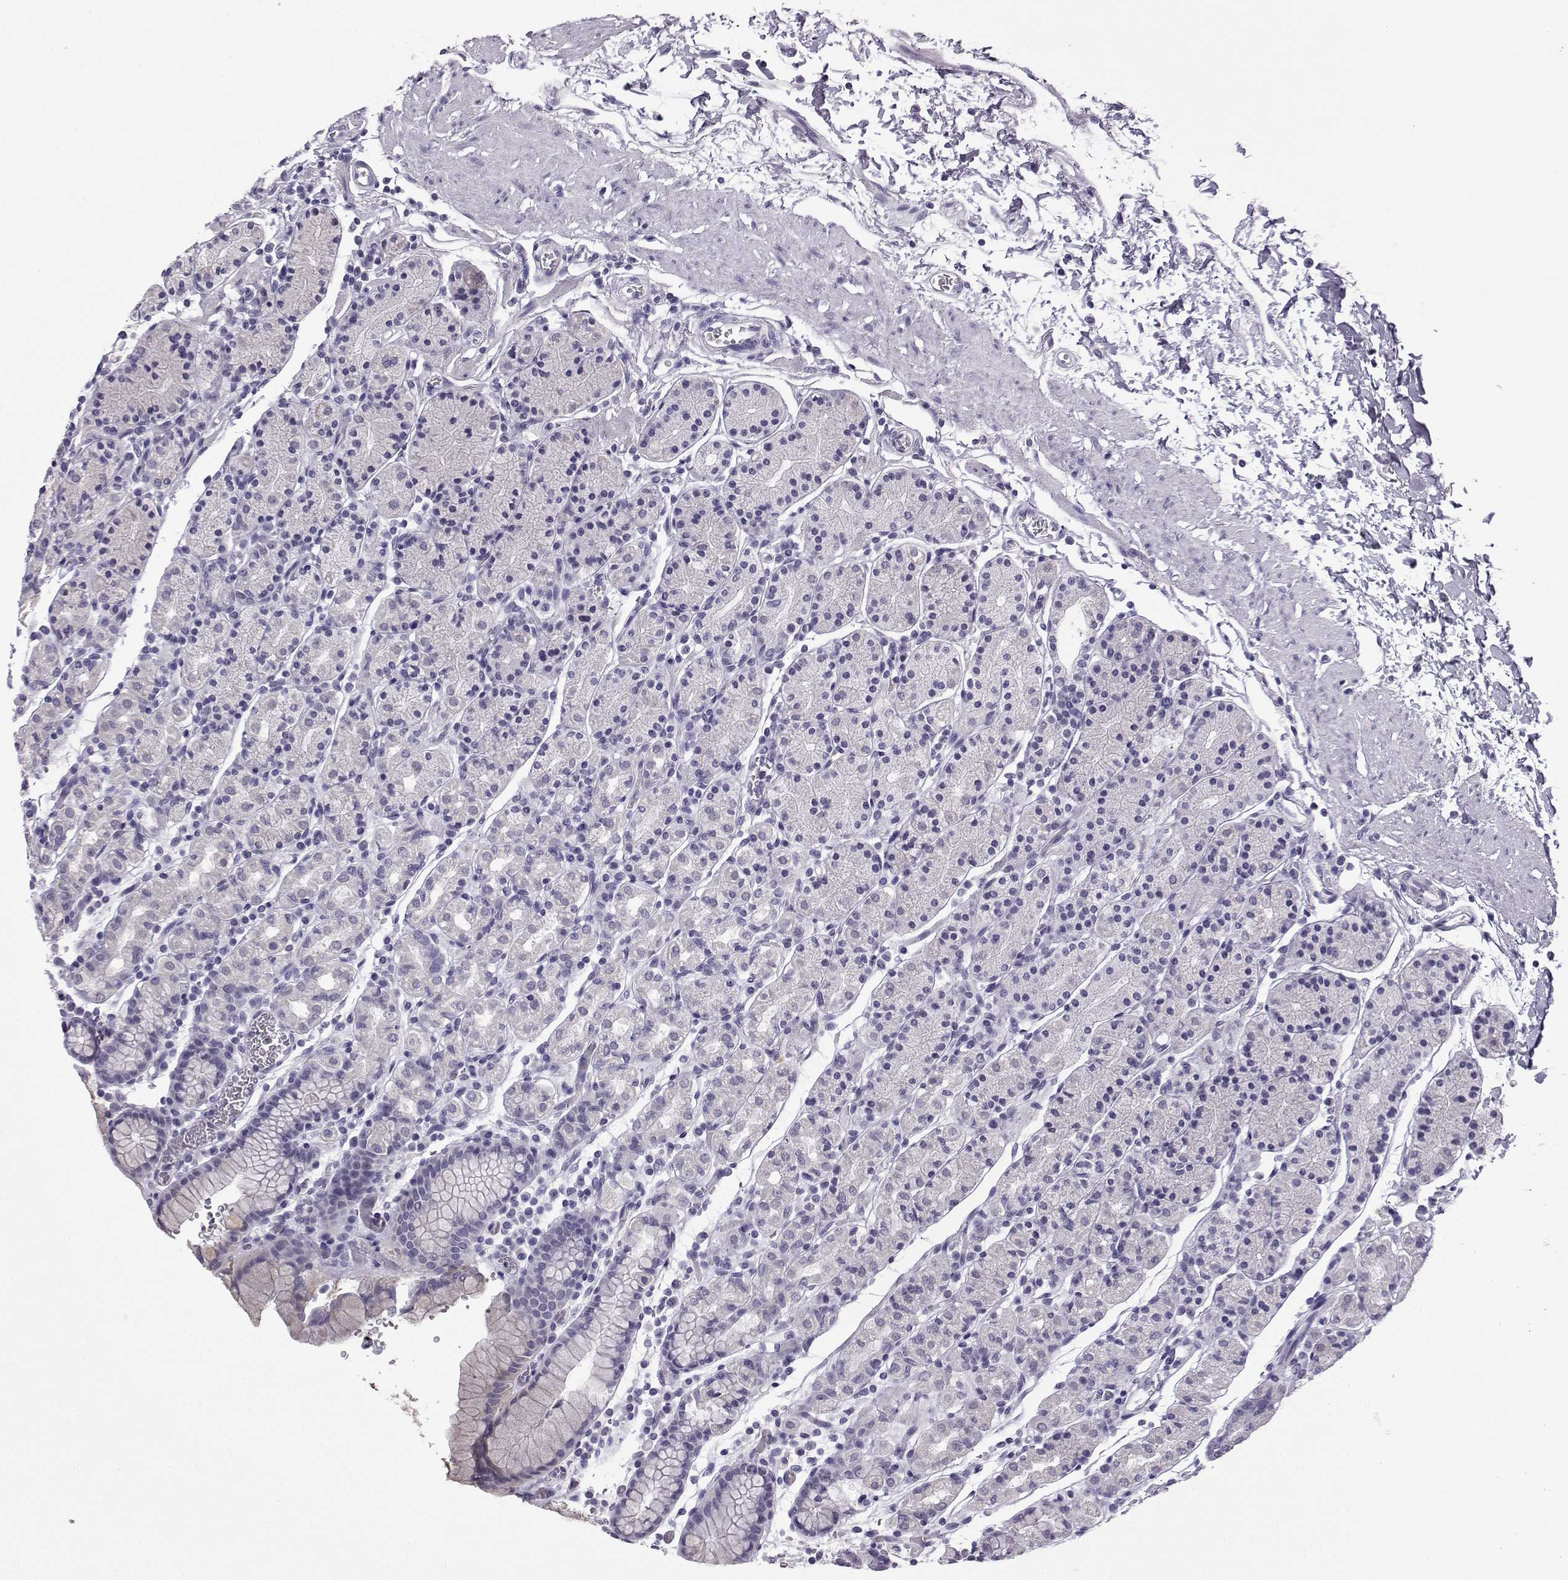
{"staining": {"intensity": "weak", "quantity": "<25%", "location": "cytoplasmic/membranous"}, "tissue": "stomach", "cell_type": "Glandular cells", "image_type": "normal", "snomed": [{"axis": "morphology", "description": "Normal tissue, NOS"}, {"axis": "topography", "description": "Stomach, upper"}, {"axis": "topography", "description": "Stomach"}], "caption": "IHC photomicrograph of unremarkable stomach: stomach stained with DAB (3,3'-diaminobenzidine) demonstrates no significant protein expression in glandular cells. (Immunohistochemistry (ihc), brightfield microscopy, high magnification).", "gene": "MRGBP", "patient": {"sex": "male", "age": 62}}